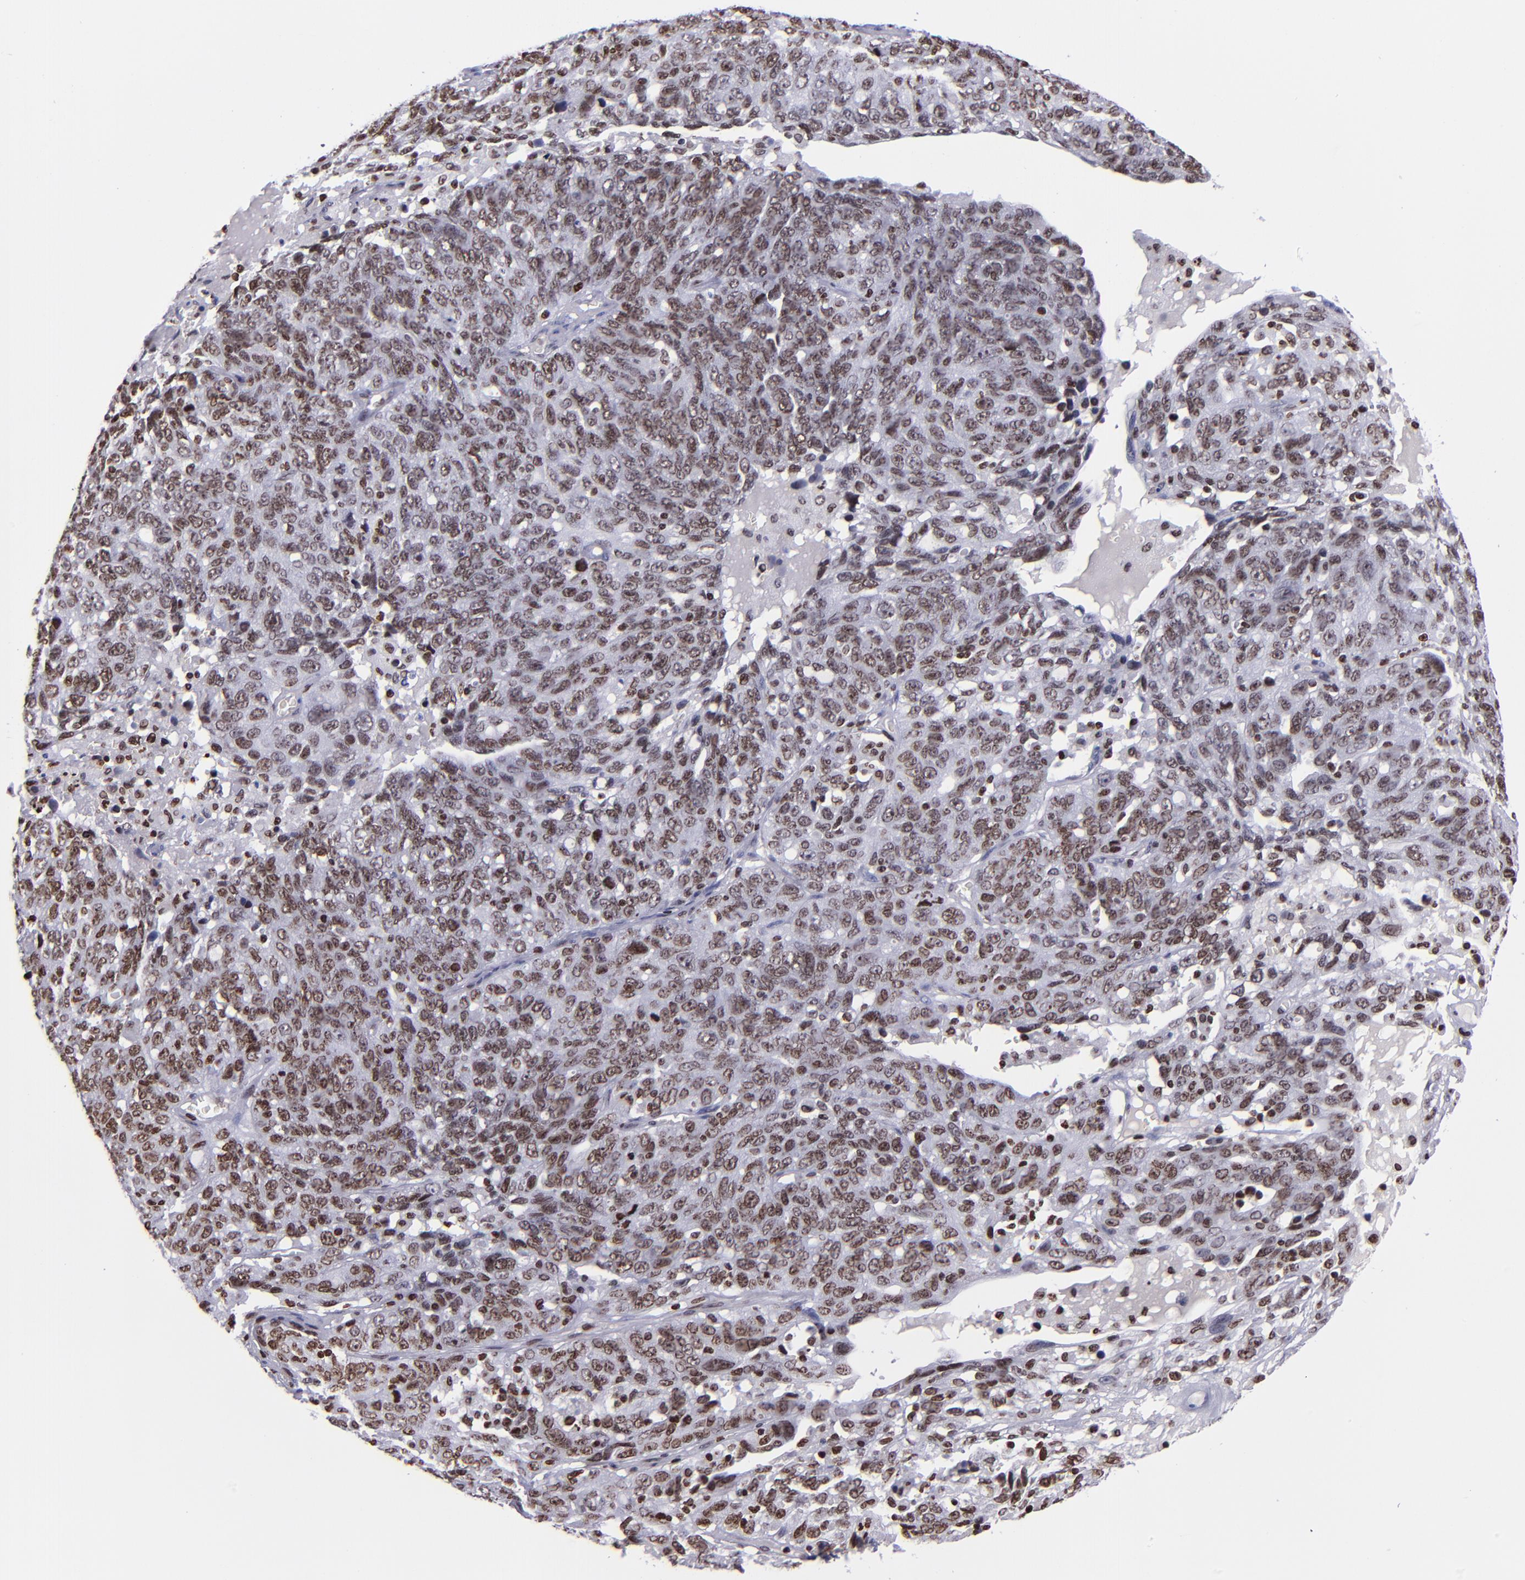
{"staining": {"intensity": "moderate", "quantity": ">75%", "location": "nuclear"}, "tissue": "ovarian cancer", "cell_type": "Tumor cells", "image_type": "cancer", "snomed": [{"axis": "morphology", "description": "Cystadenocarcinoma, serous, NOS"}, {"axis": "topography", "description": "Ovary"}], "caption": "An image showing moderate nuclear staining in about >75% of tumor cells in serous cystadenocarcinoma (ovarian), as visualized by brown immunohistochemical staining.", "gene": "CDKL5", "patient": {"sex": "female", "age": 71}}